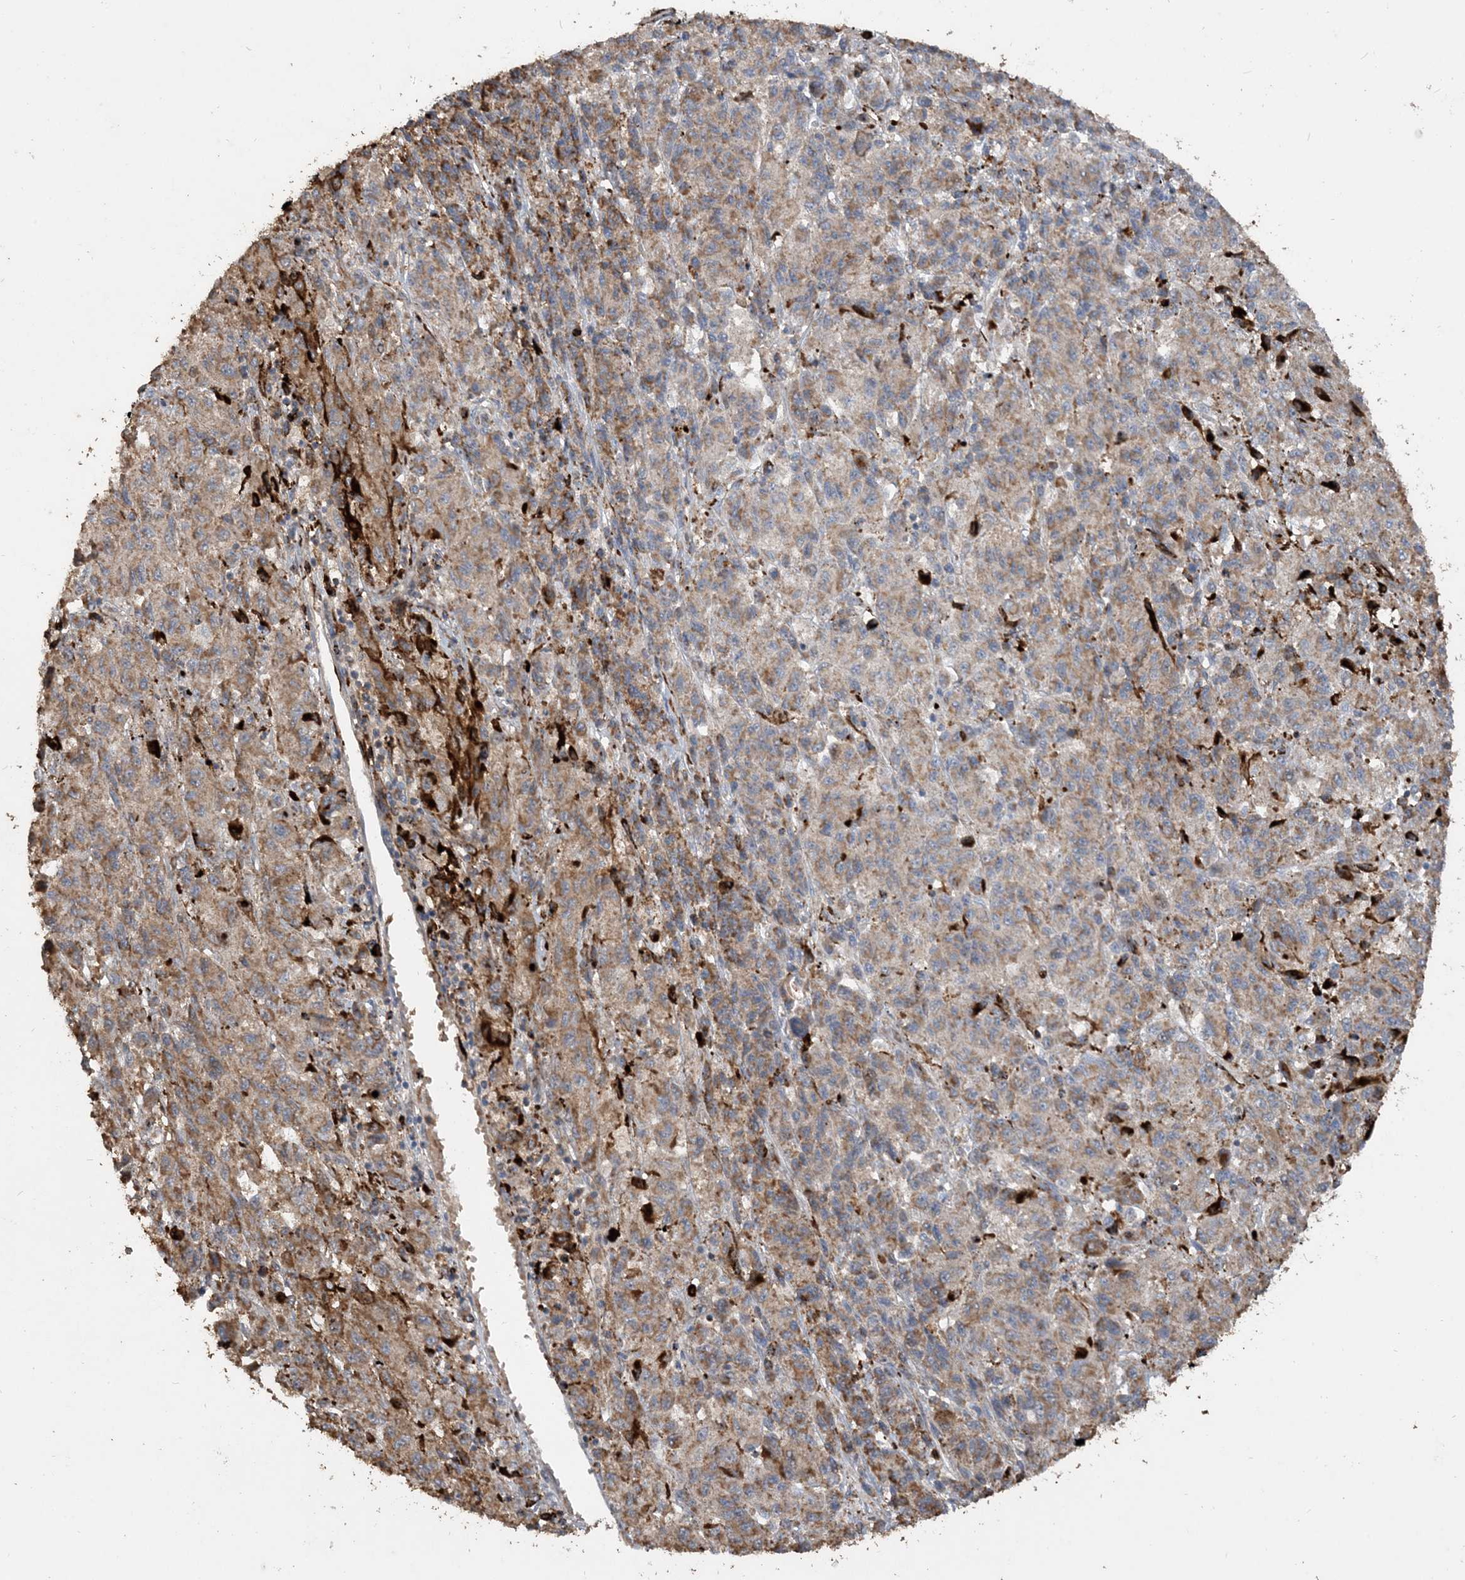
{"staining": {"intensity": "moderate", "quantity": ">75%", "location": "cytoplasmic/membranous"}, "tissue": "melanoma", "cell_type": "Tumor cells", "image_type": "cancer", "snomed": [{"axis": "morphology", "description": "Malignant melanoma, Metastatic site"}, {"axis": "topography", "description": "Lung"}], "caption": "Melanoma stained with immunohistochemistry (IHC) displays moderate cytoplasmic/membranous expression in about >75% of tumor cells.", "gene": "SFMBT2", "patient": {"sex": "male", "age": 64}}